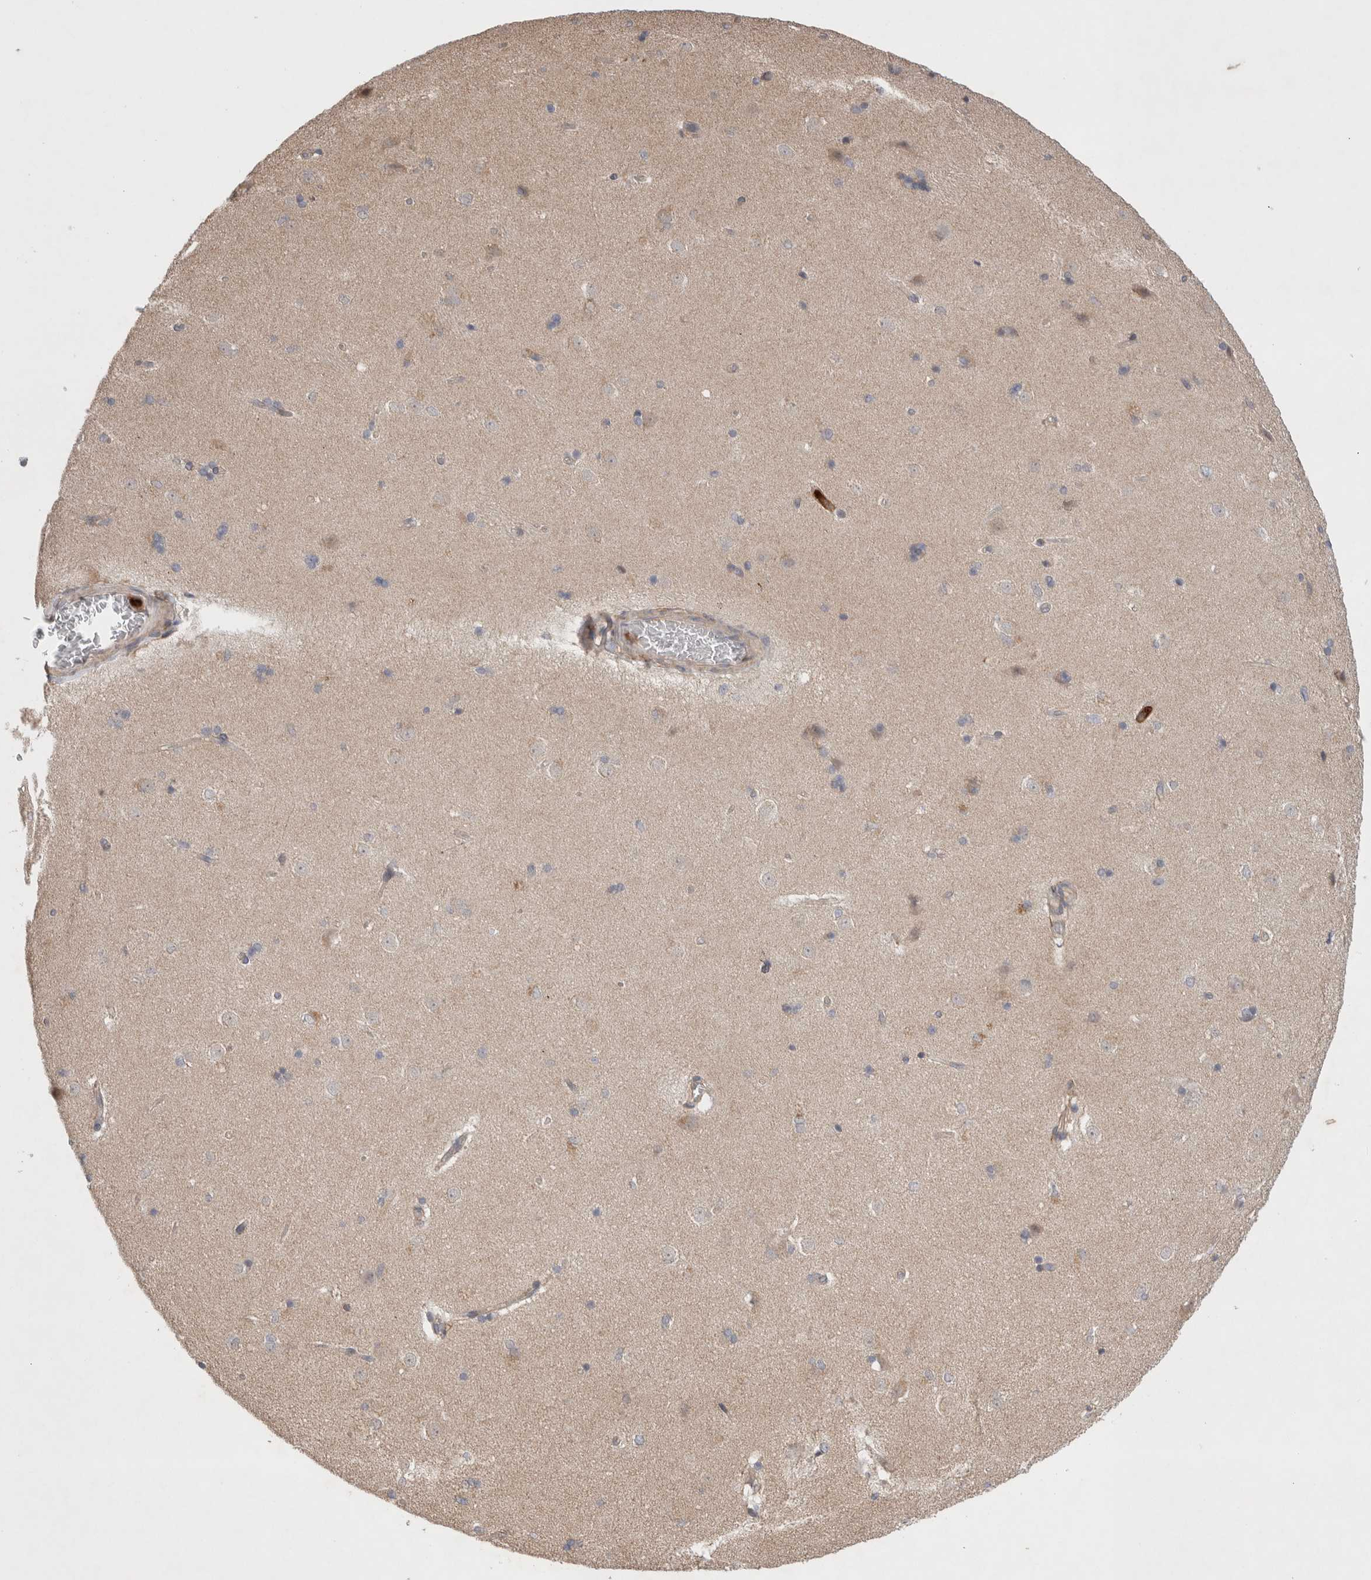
{"staining": {"intensity": "negative", "quantity": "none", "location": "none"}, "tissue": "caudate", "cell_type": "Glial cells", "image_type": "normal", "snomed": [{"axis": "morphology", "description": "Normal tissue, NOS"}, {"axis": "topography", "description": "Lateral ventricle wall"}], "caption": "Glial cells are negative for protein expression in normal human caudate. (Stains: DAB (3,3'-diaminobenzidine) immunohistochemistry (IHC) with hematoxylin counter stain, Microscopy: brightfield microscopy at high magnification).", "gene": "GSDMB", "patient": {"sex": "female", "age": 19}}